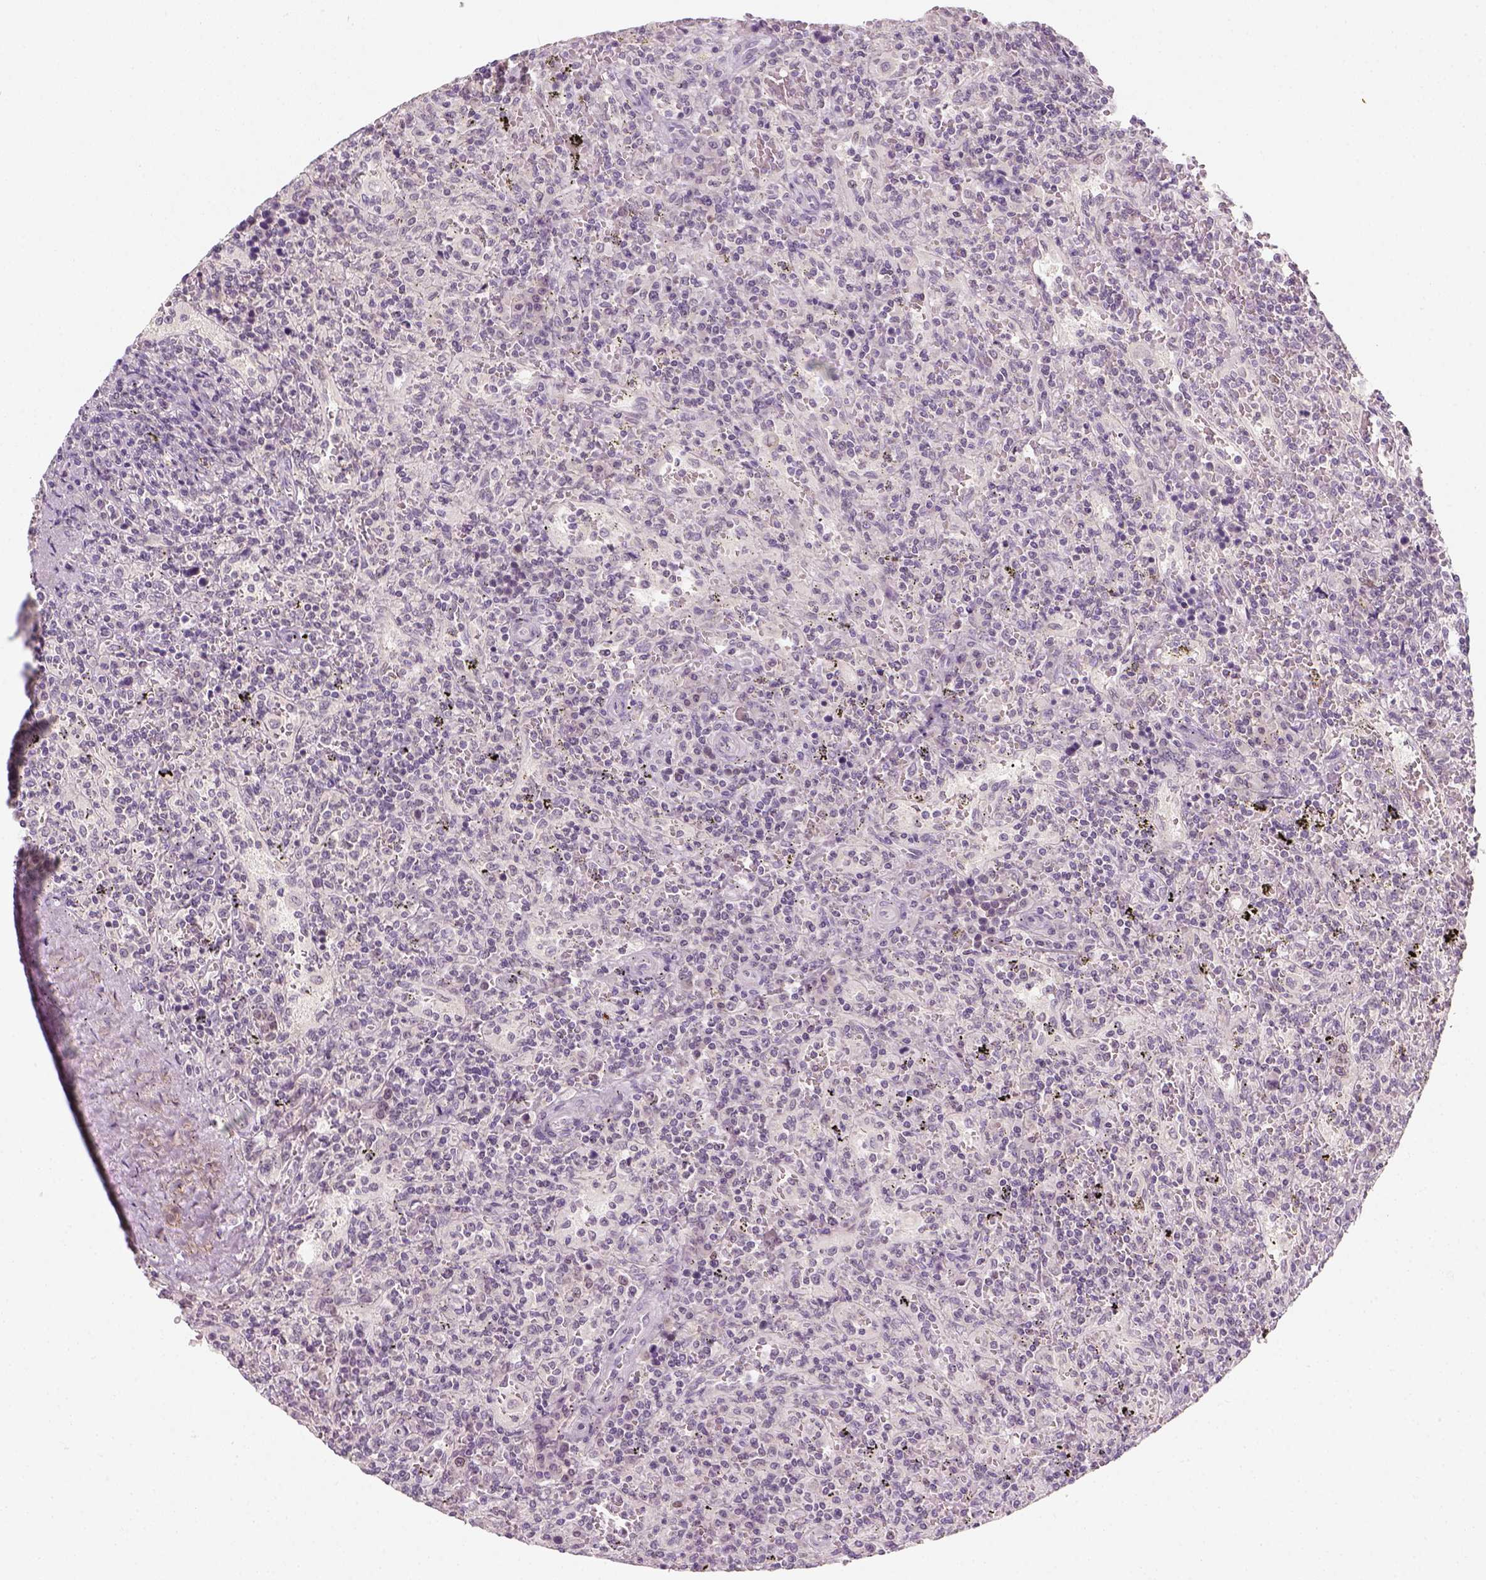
{"staining": {"intensity": "negative", "quantity": "none", "location": "none"}, "tissue": "lymphoma", "cell_type": "Tumor cells", "image_type": "cancer", "snomed": [{"axis": "morphology", "description": "Malignant lymphoma, non-Hodgkin's type, Low grade"}, {"axis": "topography", "description": "Spleen"}], "caption": "Immunohistochemistry (IHC) of lymphoma shows no positivity in tumor cells.", "gene": "TP53", "patient": {"sex": "male", "age": 62}}